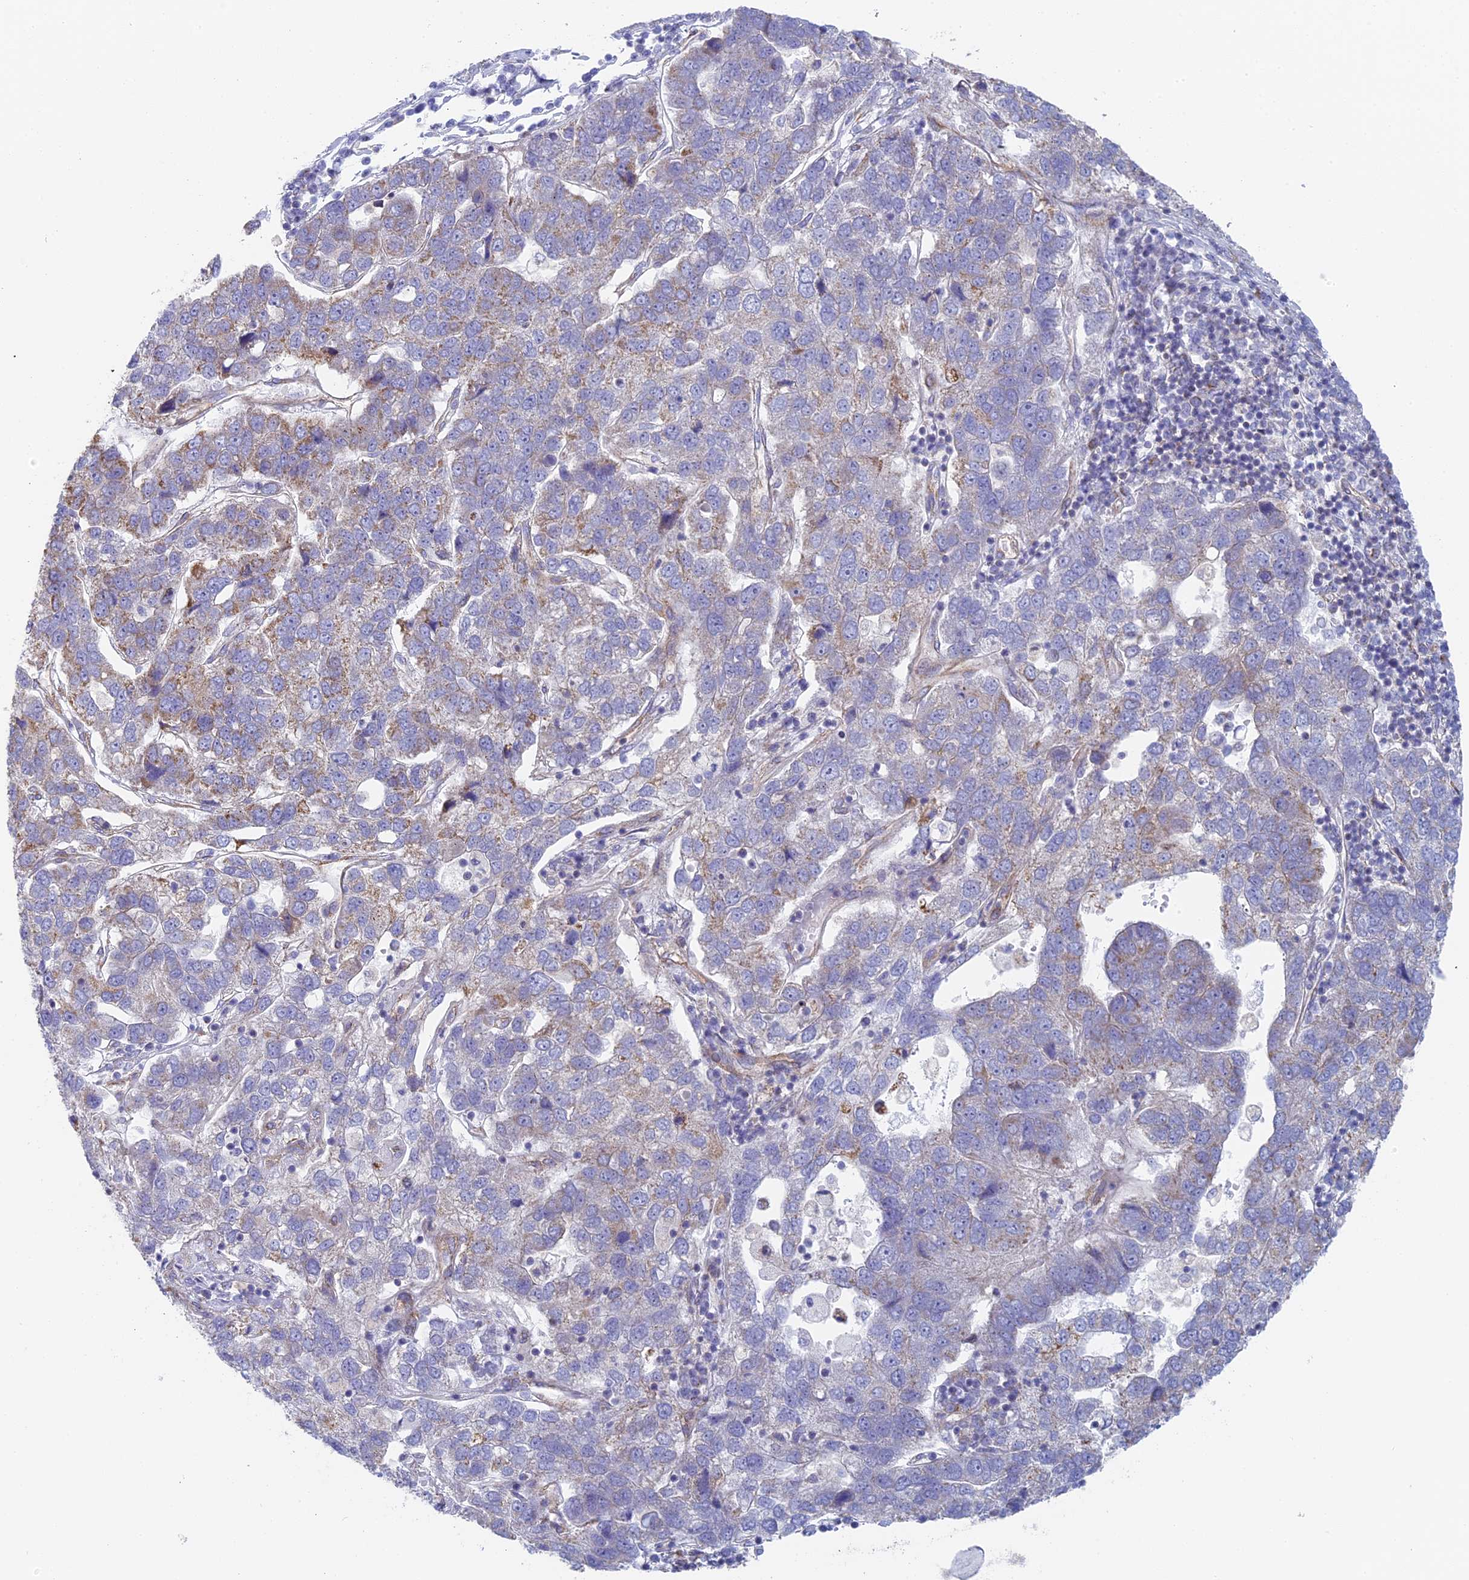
{"staining": {"intensity": "negative", "quantity": "none", "location": "none"}, "tissue": "pancreatic cancer", "cell_type": "Tumor cells", "image_type": "cancer", "snomed": [{"axis": "morphology", "description": "Adenocarcinoma, NOS"}, {"axis": "topography", "description": "Pancreas"}], "caption": "This is a histopathology image of IHC staining of pancreatic adenocarcinoma, which shows no positivity in tumor cells.", "gene": "DDA1", "patient": {"sex": "female", "age": 61}}